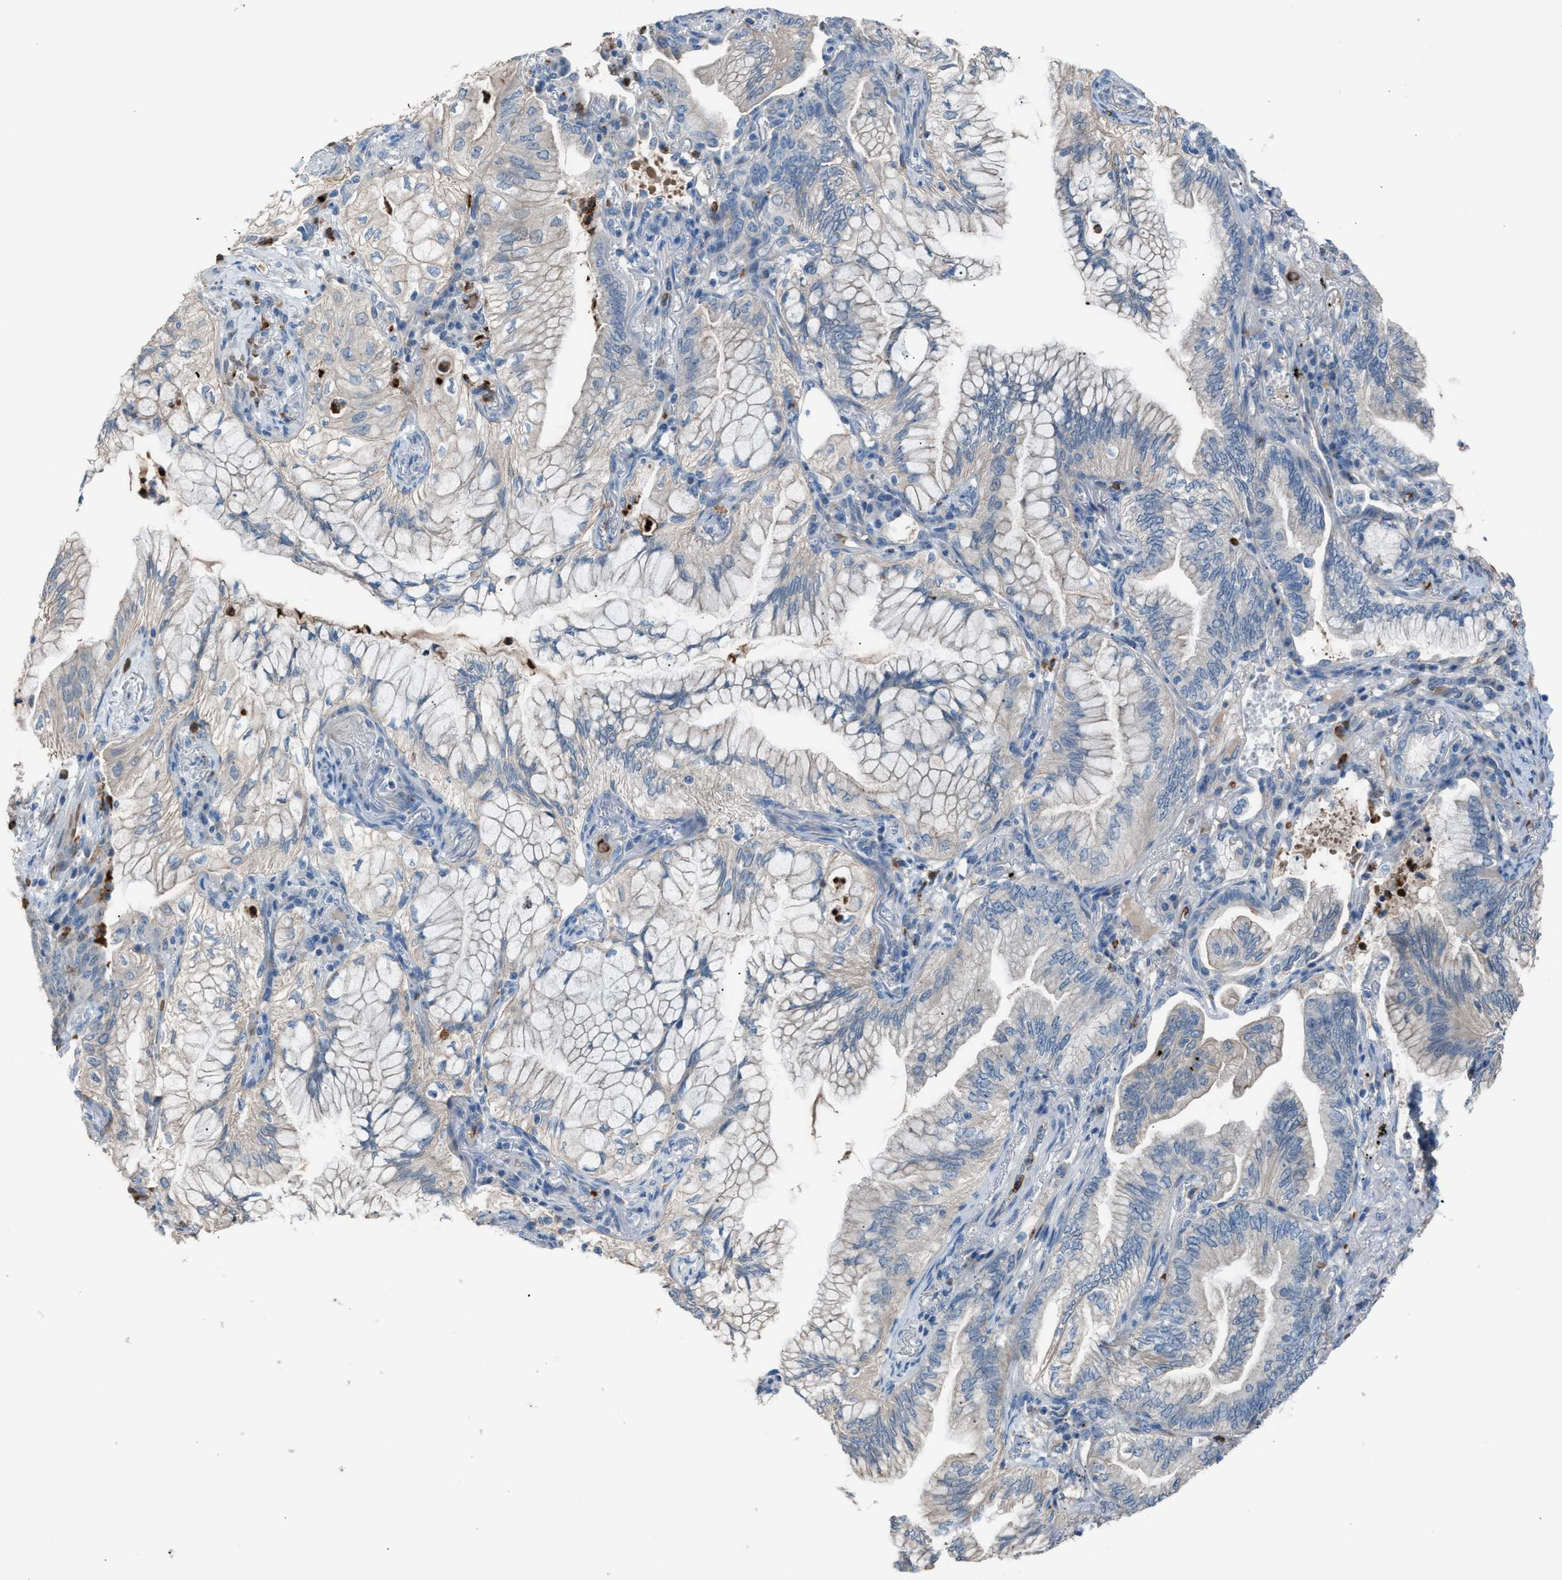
{"staining": {"intensity": "negative", "quantity": "none", "location": "none"}, "tissue": "lung cancer", "cell_type": "Tumor cells", "image_type": "cancer", "snomed": [{"axis": "morphology", "description": "Adenocarcinoma, NOS"}, {"axis": "topography", "description": "Lung"}], "caption": "Immunohistochemistry micrograph of human lung cancer stained for a protein (brown), which reveals no expression in tumor cells.", "gene": "CFAP77", "patient": {"sex": "female", "age": 70}}